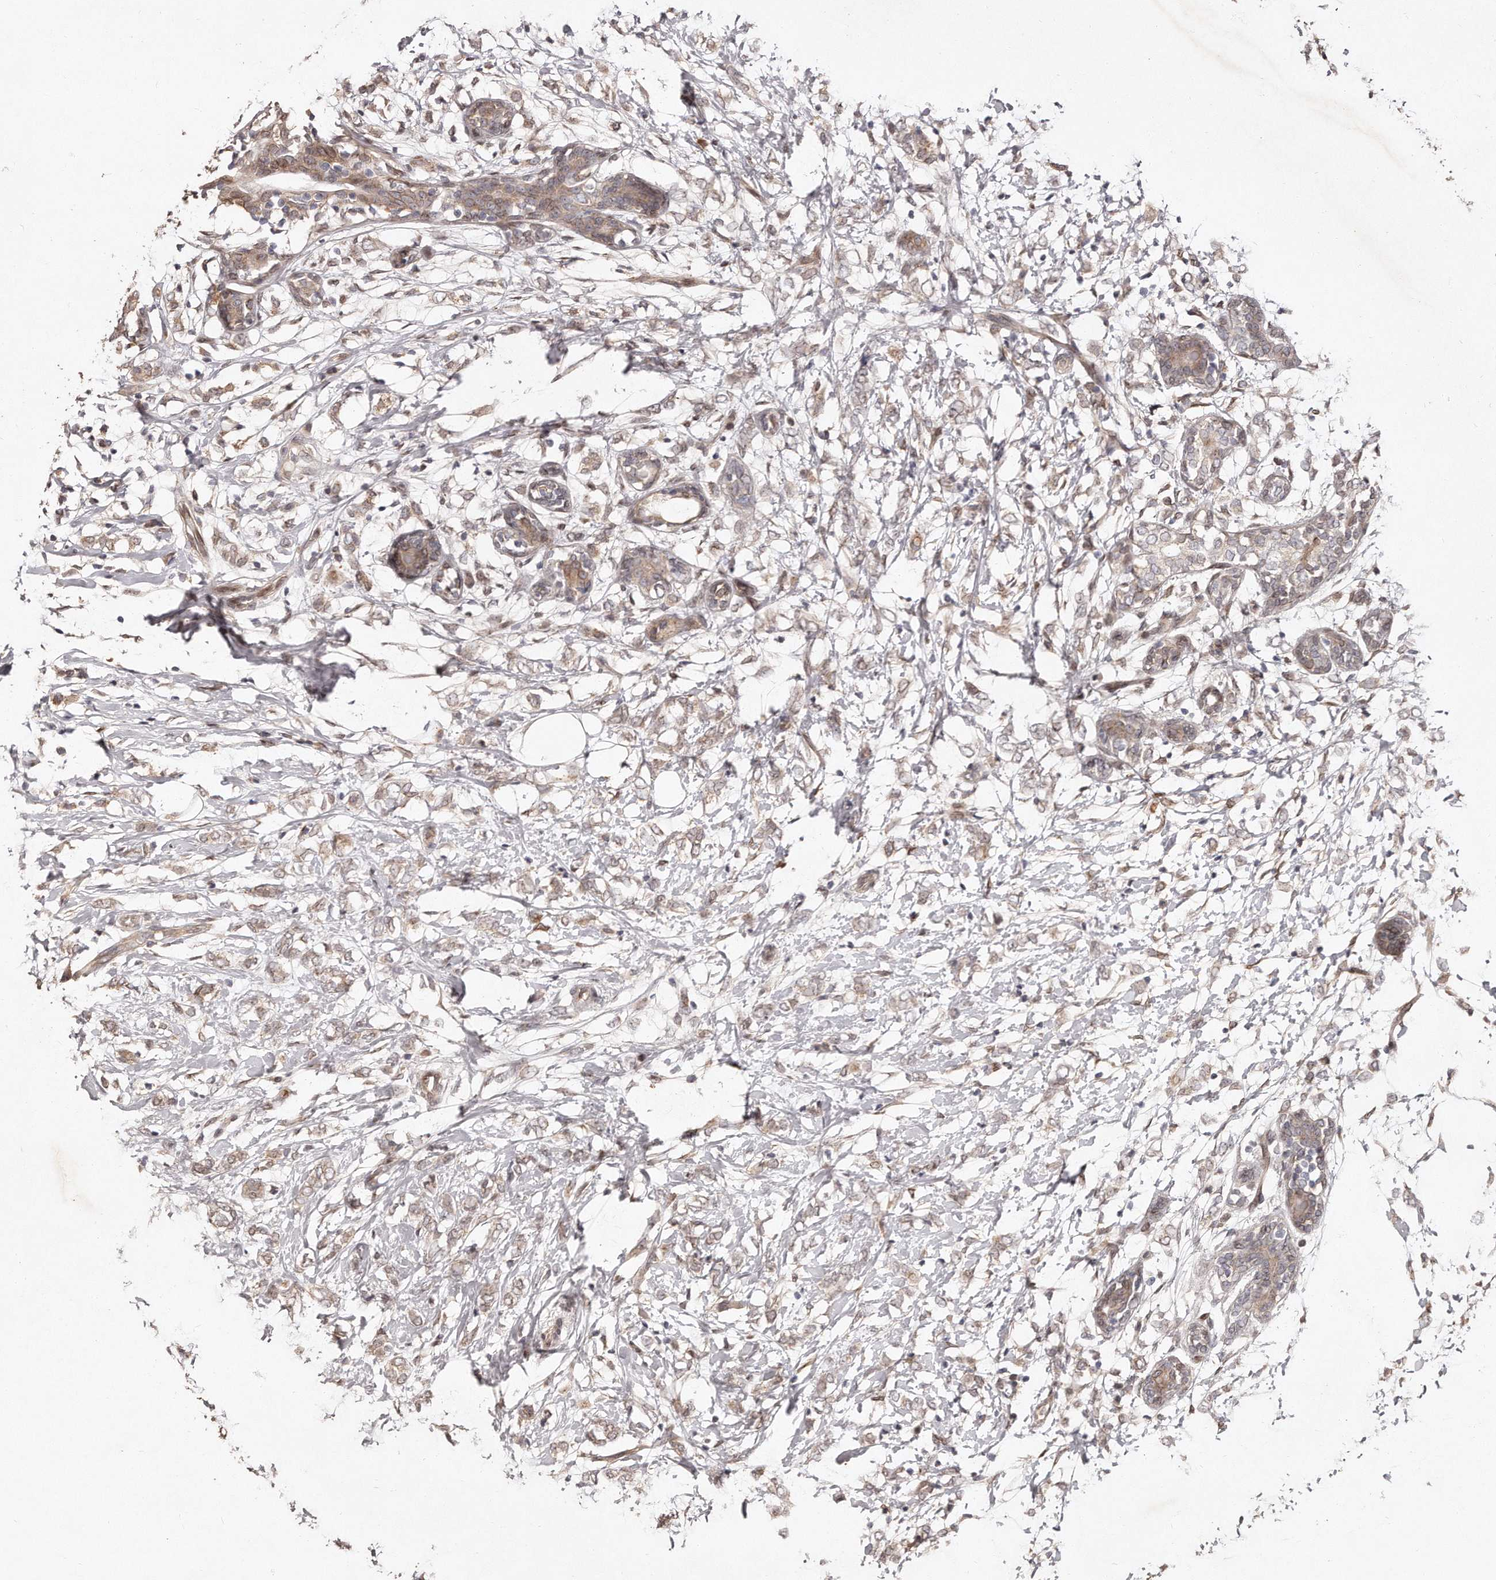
{"staining": {"intensity": "weak", "quantity": ">75%", "location": "cytoplasmic/membranous"}, "tissue": "breast cancer", "cell_type": "Tumor cells", "image_type": "cancer", "snomed": [{"axis": "morphology", "description": "Normal tissue, NOS"}, {"axis": "morphology", "description": "Lobular carcinoma"}, {"axis": "topography", "description": "Breast"}], "caption": "Immunohistochemistry (IHC) image of human breast cancer (lobular carcinoma) stained for a protein (brown), which demonstrates low levels of weak cytoplasmic/membranous positivity in about >75% of tumor cells.", "gene": "HASPIN", "patient": {"sex": "female", "age": 47}}